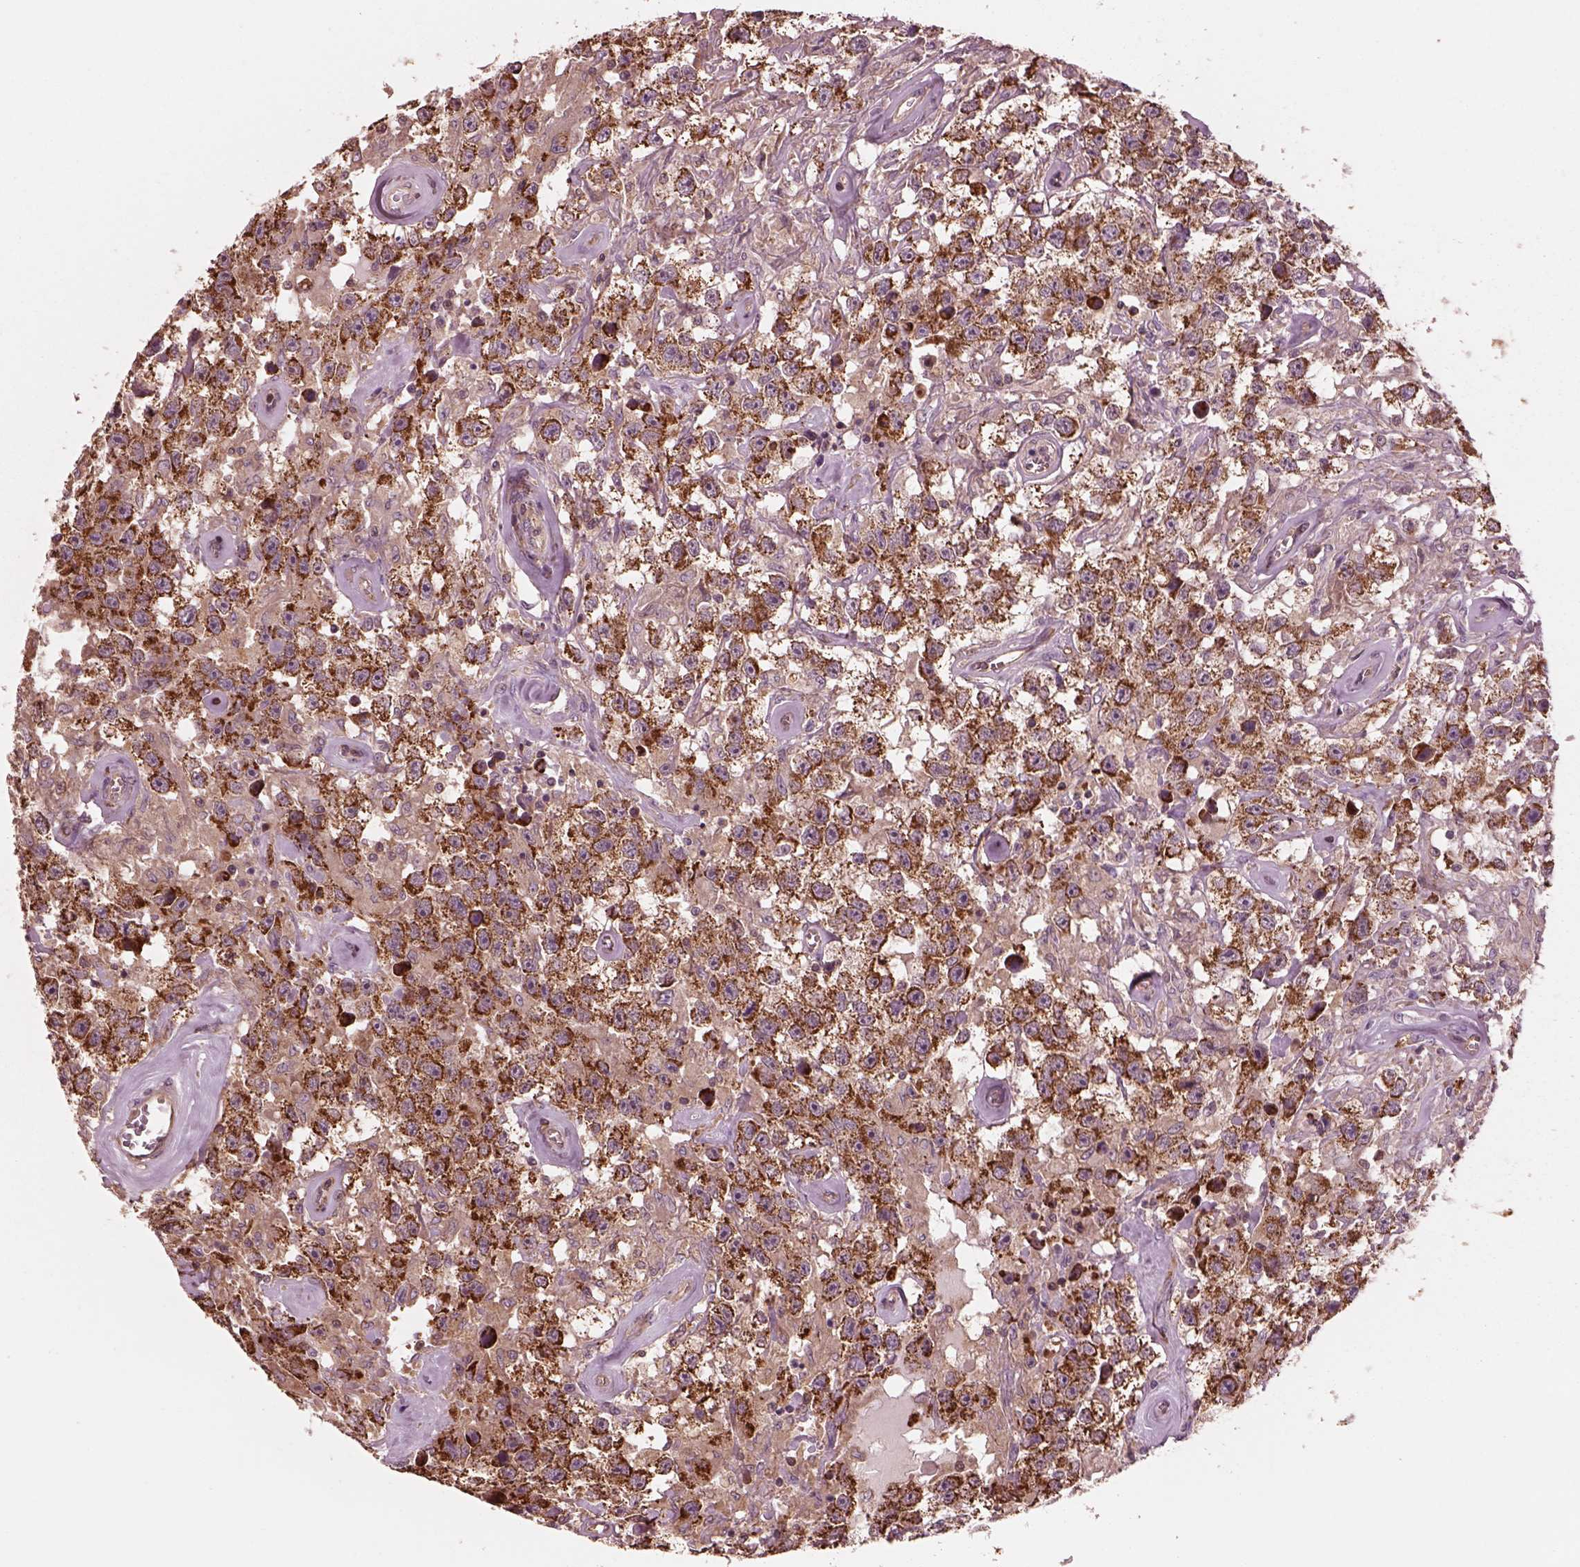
{"staining": {"intensity": "strong", "quantity": ">75%", "location": "cytoplasmic/membranous"}, "tissue": "testis cancer", "cell_type": "Tumor cells", "image_type": "cancer", "snomed": [{"axis": "morphology", "description": "Seminoma, NOS"}, {"axis": "topography", "description": "Testis"}], "caption": "Immunohistochemistry of testis seminoma exhibits high levels of strong cytoplasmic/membranous staining in about >75% of tumor cells. Immunohistochemistry stains the protein in brown and the nuclei are stained blue.", "gene": "STK33", "patient": {"sex": "male", "age": 43}}